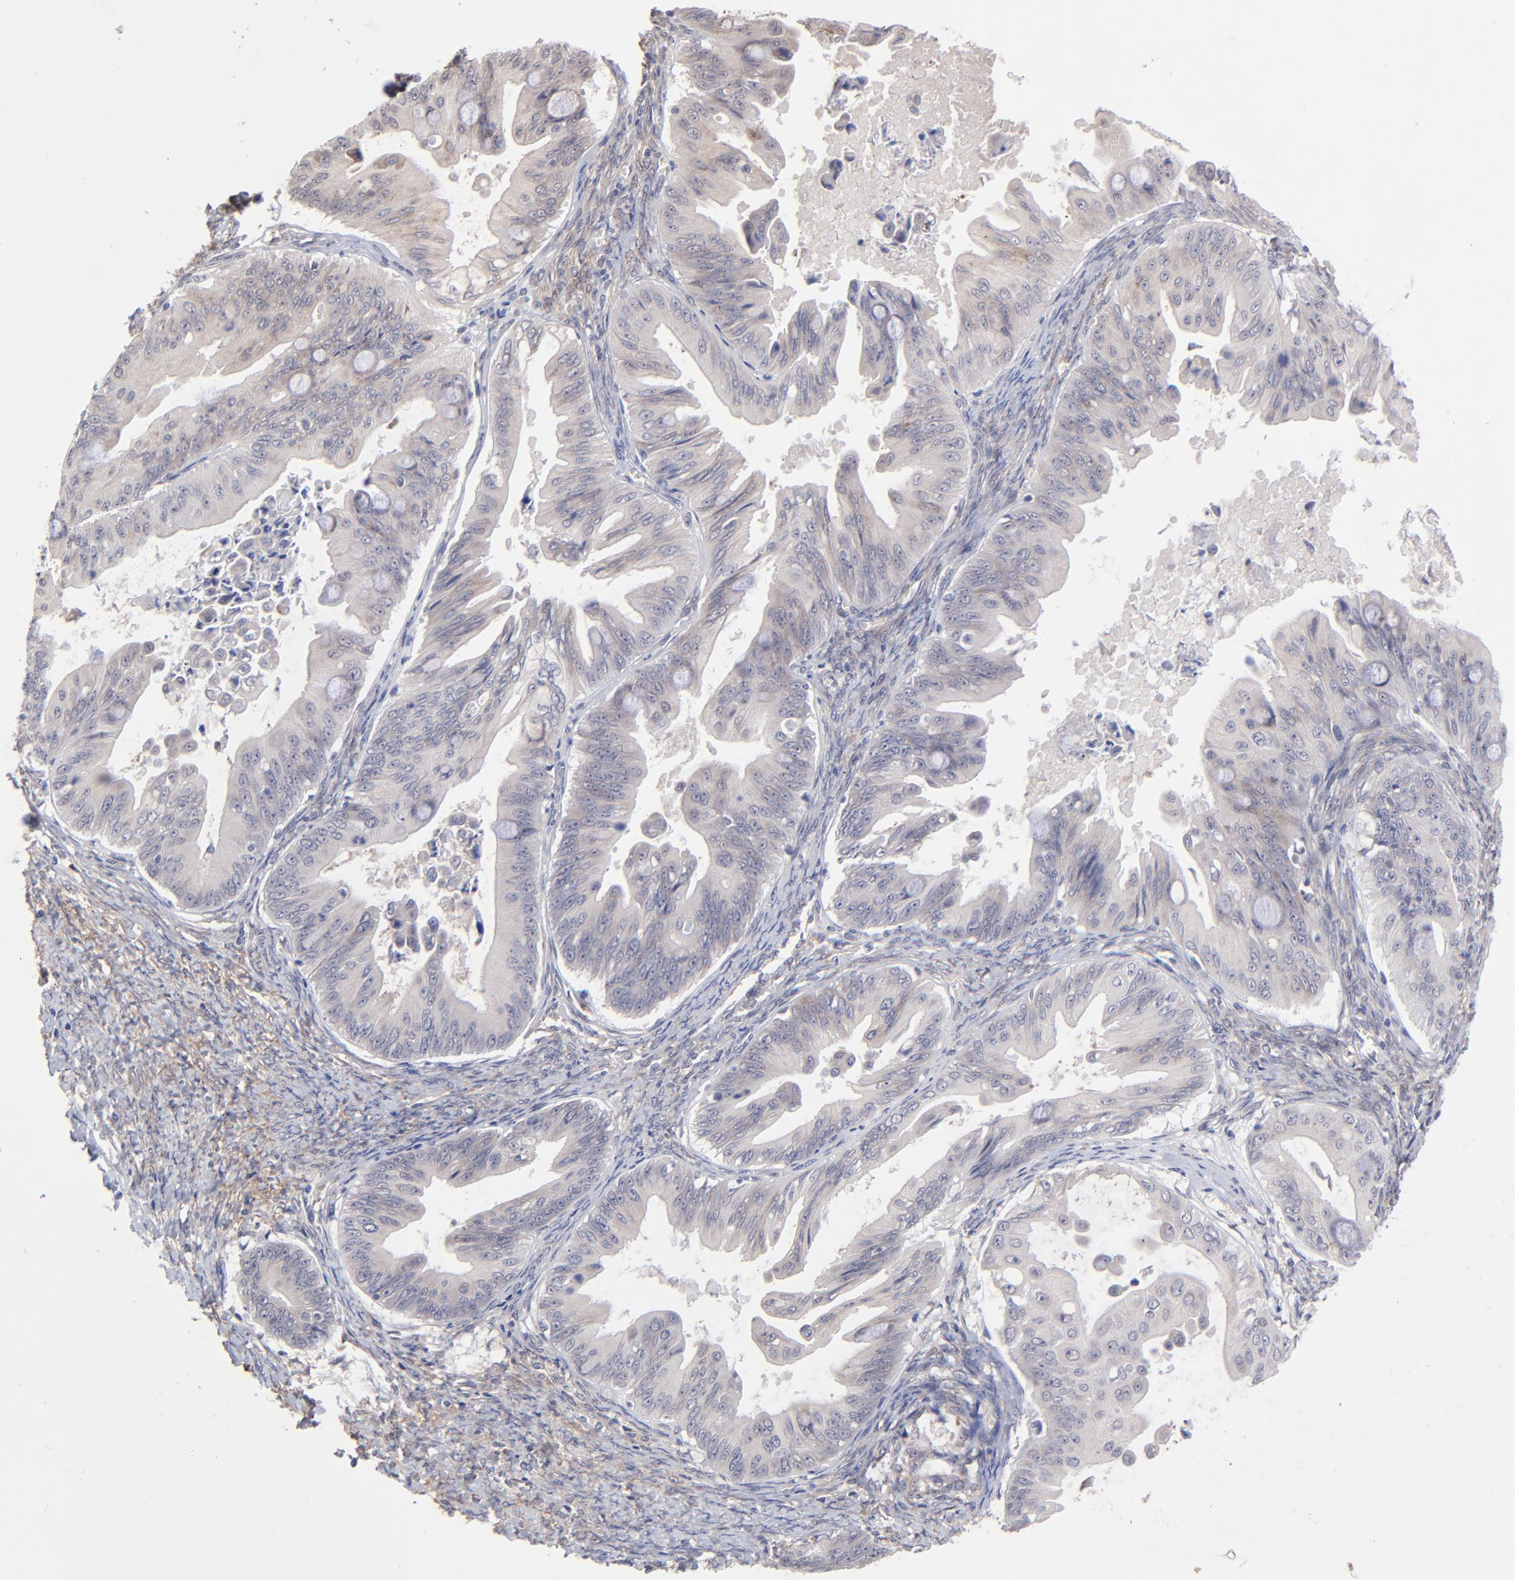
{"staining": {"intensity": "negative", "quantity": "none", "location": "none"}, "tissue": "ovarian cancer", "cell_type": "Tumor cells", "image_type": "cancer", "snomed": [{"axis": "morphology", "description": "Cystadenocarcinoma, mucinous, NOS"}, {"axis": "topography", "description": "Ovary"}], "caption": "DAB immunohistochemical staining of human mucinous cystadenocarcinoma (ovarian) exhibits no significant positivity in tumor cells.", "gene": "CHL1", "patient": {"sex": "female", "age": 37}}